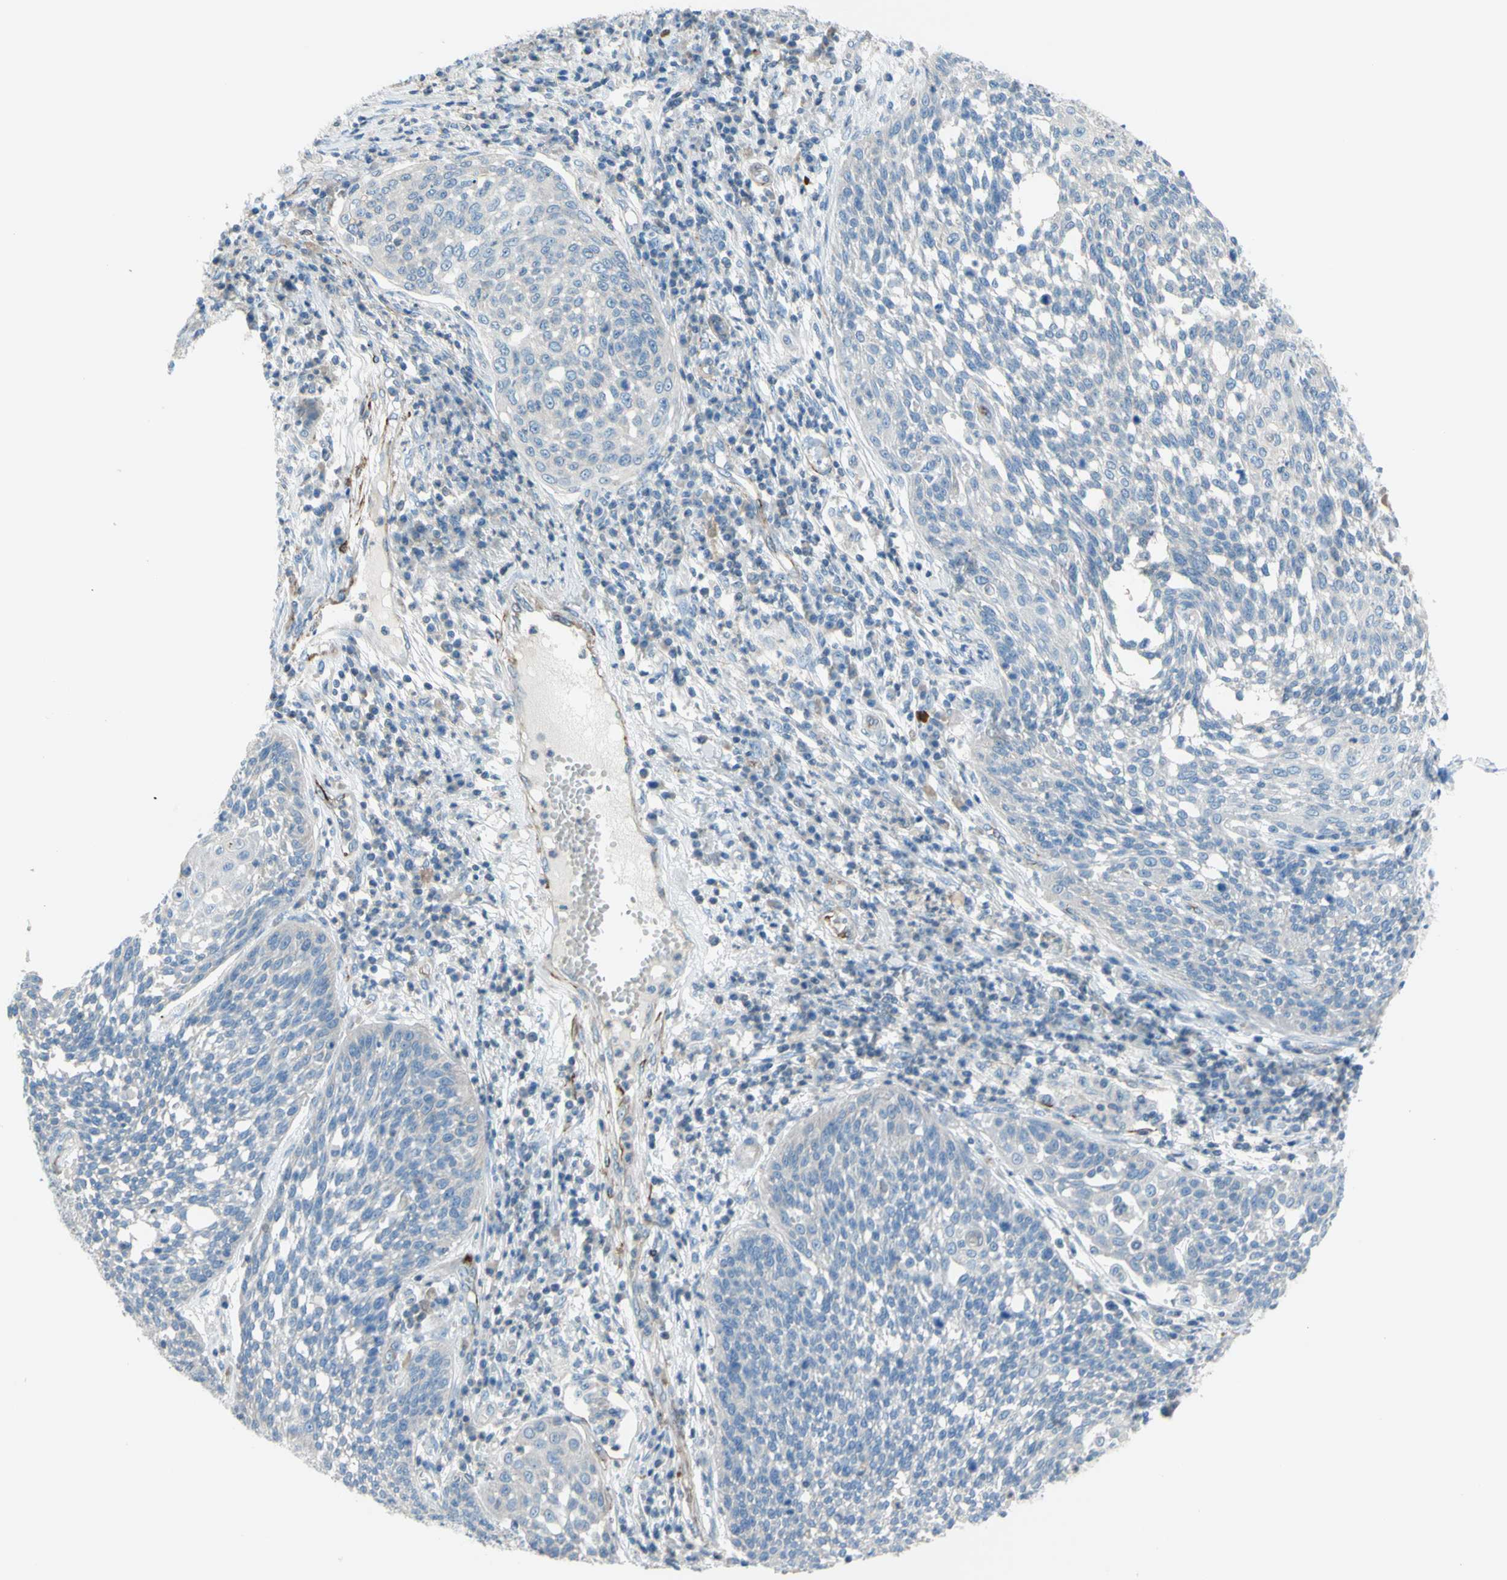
{"staining": {"intensity": "negative", "quantity": "none", "location": "none"}, "tissue": "cervical cancer", "cell_type": "Tumor cells", "image_type": "cancer", "snomed": [{"axis": "morphology", "description": "Squamous cell carcinoma, NOS"}, {"axis": "topography", "description": "Cervix"}], "caption": "Immunohistochemistry of human cervical cancer reveals no positivity in tumor cells.", "gene": "PRRG2", "patient": {"sex": "female", "age": 34}}